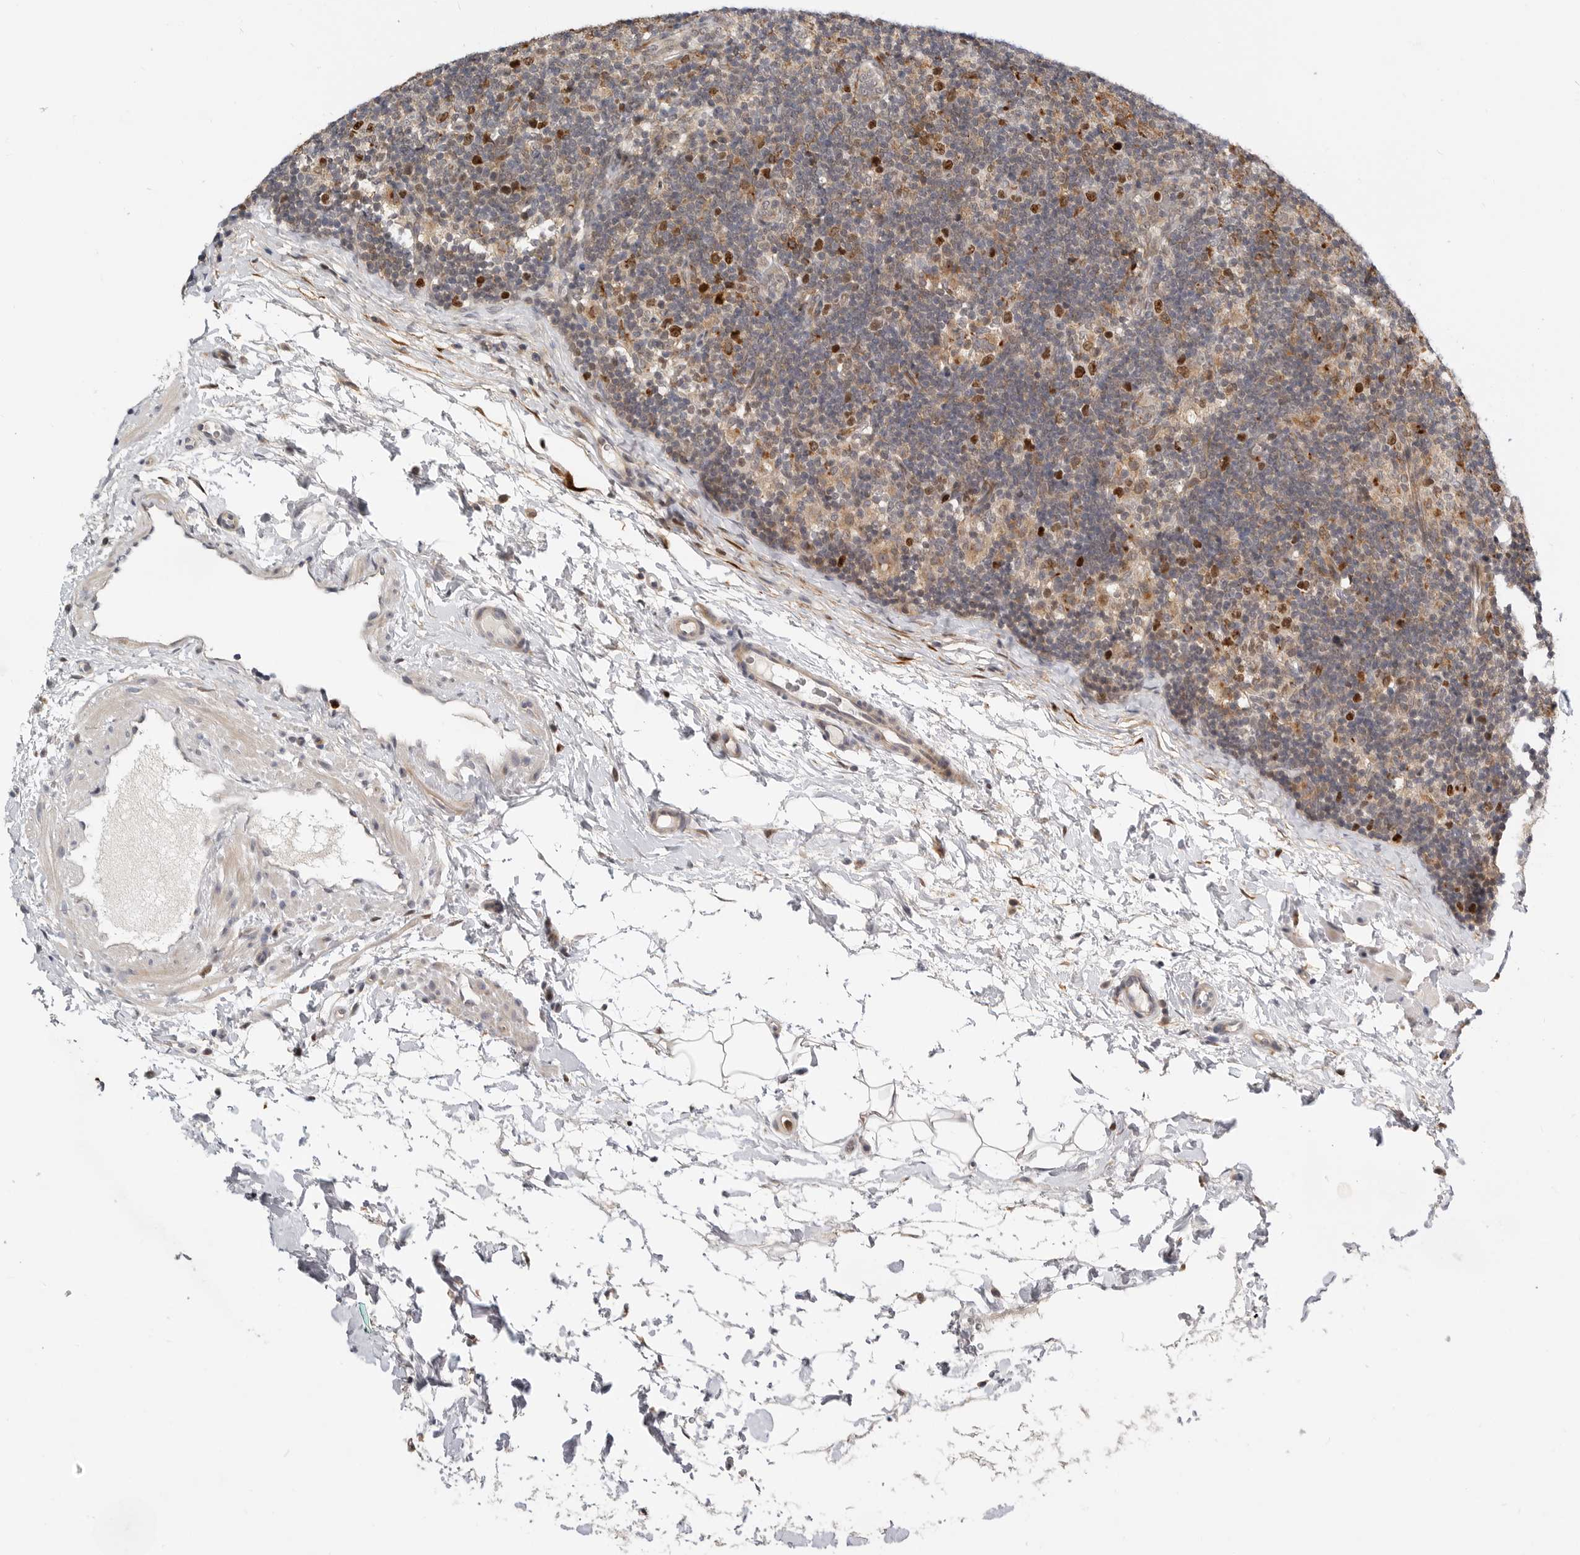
{"staining": {"intensity": "moderate", "quantity": ">75%", "location": "nuclear"}, "tissue": "lymph node", "cell_type": "Germinal center cells", "image_type": "normal", "snomed": [{"axis": "morphology", "description": "Normal tissue, NOS"}, {"axis": "topography", "description": "Lymph node"}], "caption": "The image demonstrates staining of benign lymph node, revealing moderate nuclear protein expression (brown color) within germinal center cells.", "gene": "CSNK1G3", "patient": {"sex": "female", "age": 22}}